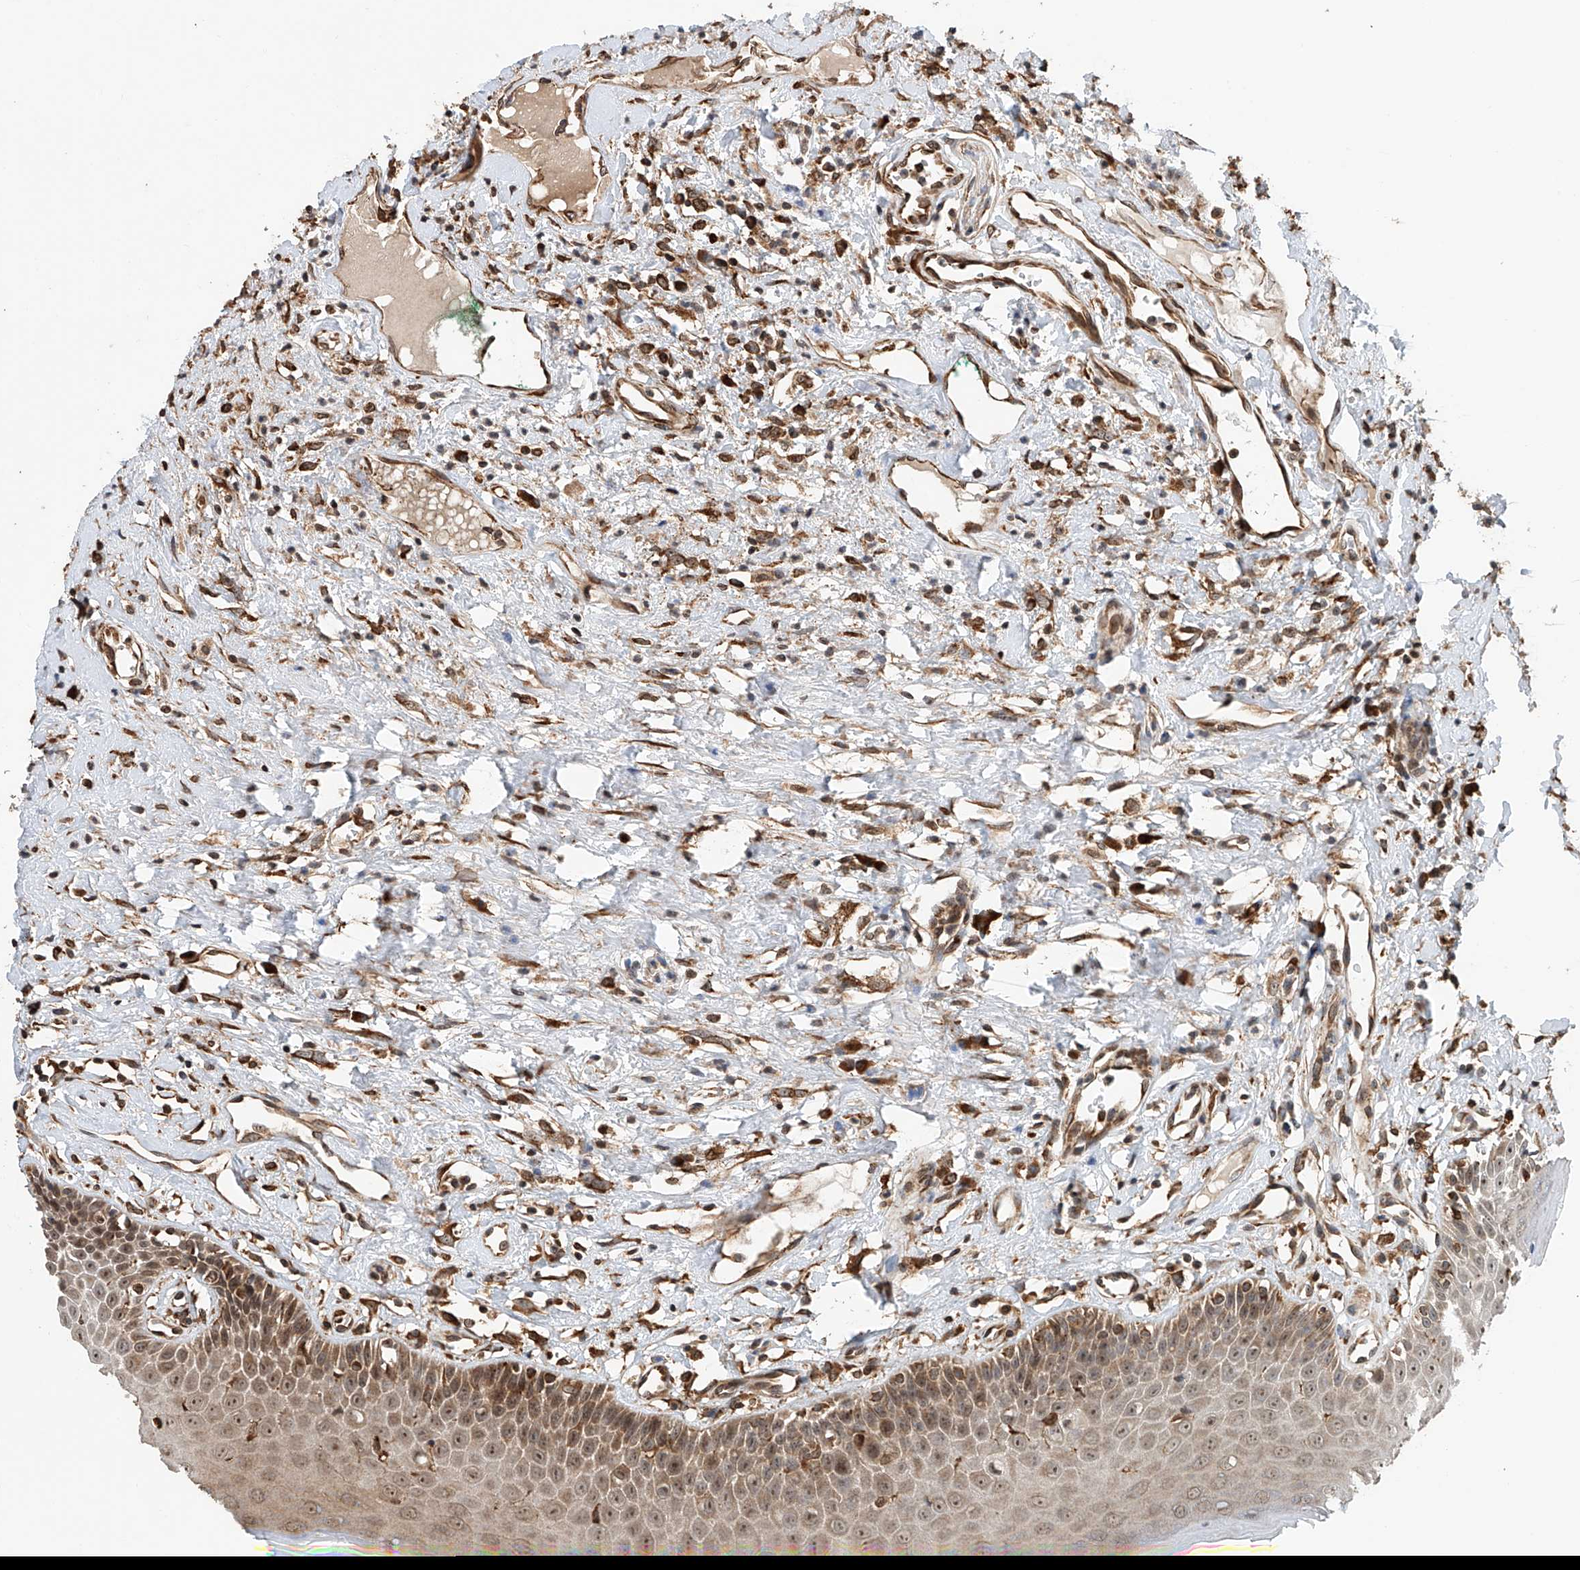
{"staining": {"intensity": "moderate", "quantity": ">75%", "location": "cytoplasmic/membranous,nuclear"}, "tissue": "oral mucosa", "cell_type": "Squamous epithelial cells", "image_type": "normal", "snomed": [{"axis": "morphology", "description": "Normal tissue, NOS"}, {"axis": "topography", "description": "Oral tissue"}], "caption": "An image showing moderate cytoplasmic/membranous,nuclear staining in about >75% of squamous epithelial cells in benign oral mucosa, as visualized by brown immunohistochemical staining.", "gene": "DNAH8", "patient": {"sex": "female", "age": 70}}